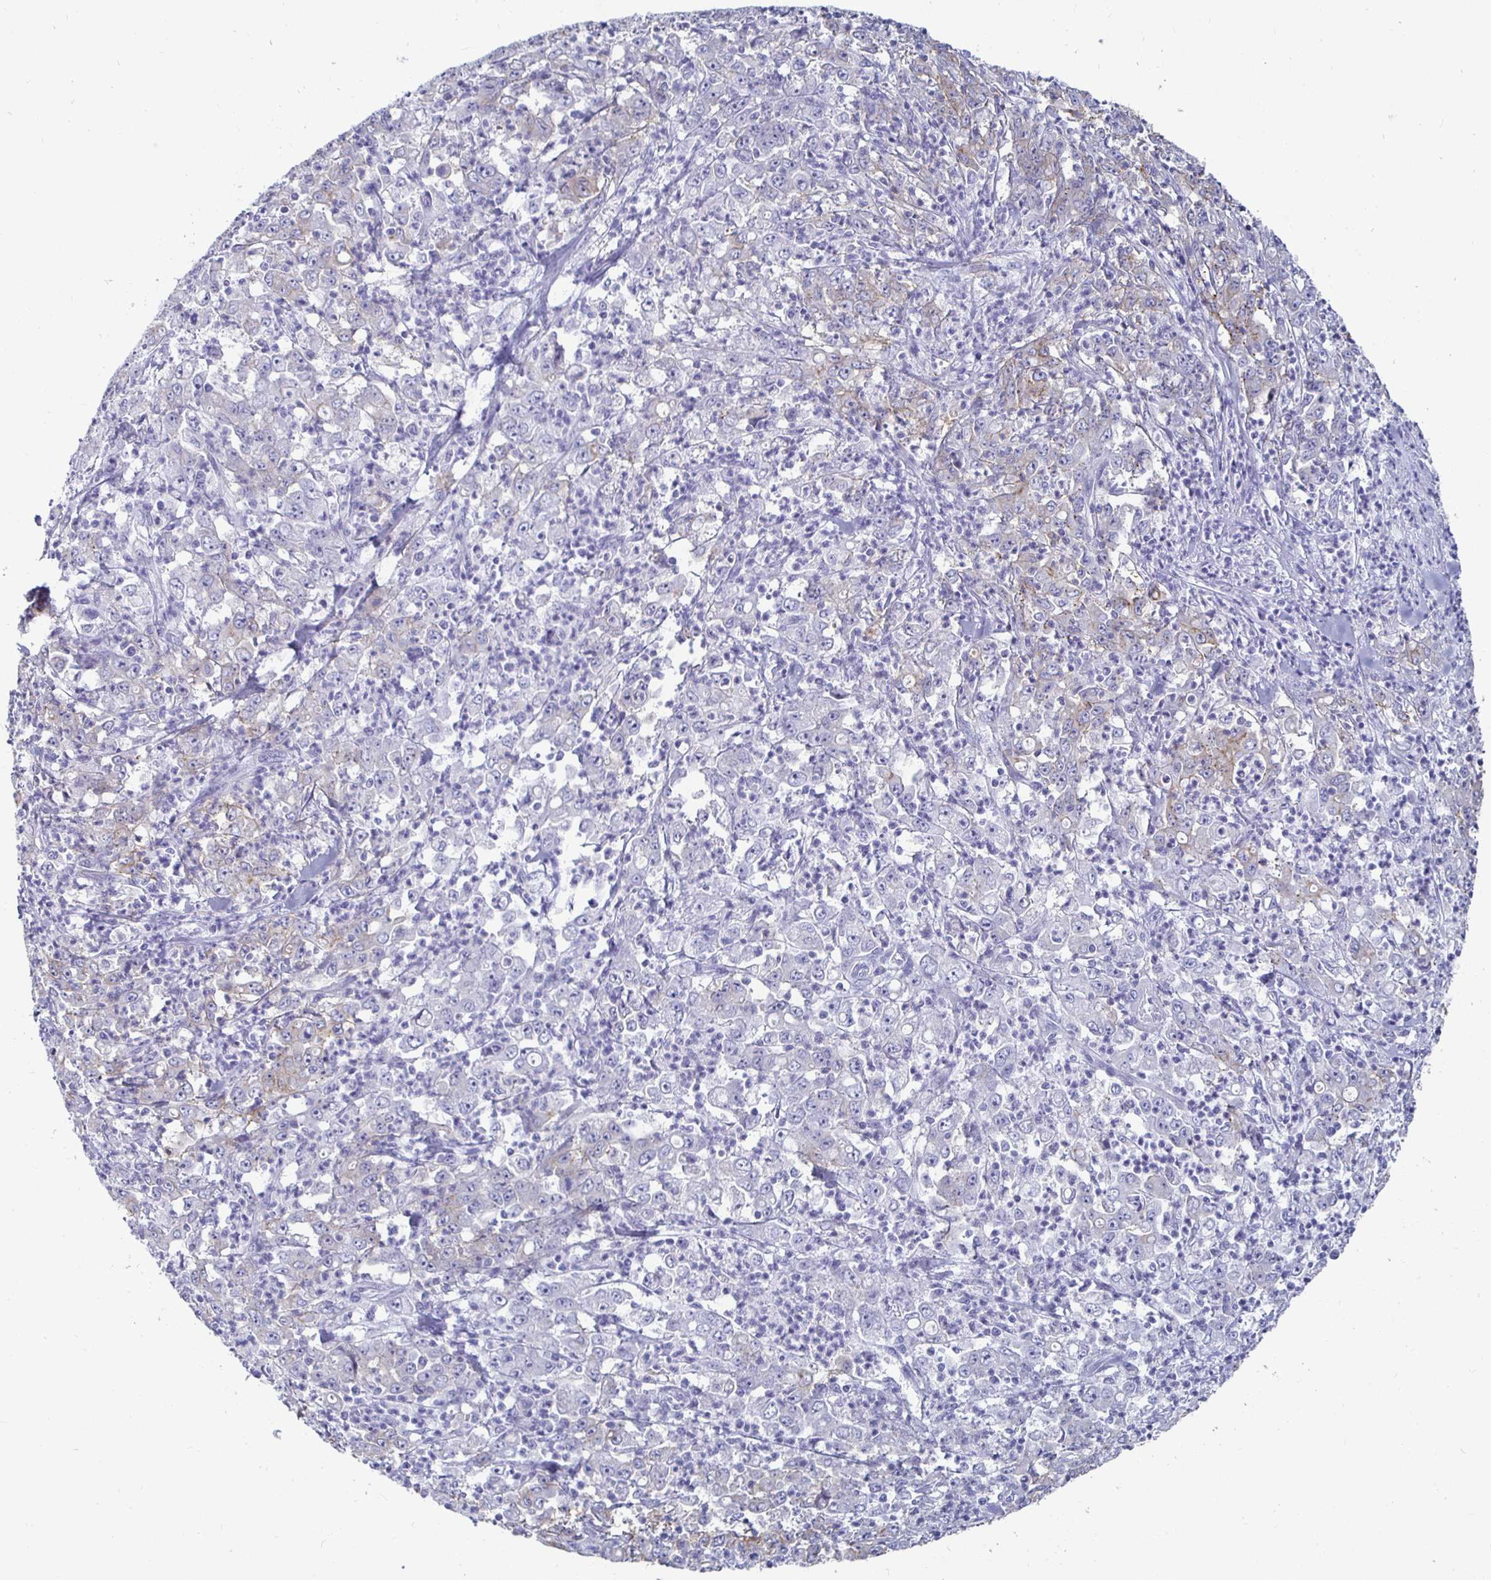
{"staining": {"intensity": "weak", "quantity": "25%-75%", "location": "cytoplasmic/membranous"}, "tissue": "stomach cancer", "cell_type": "Tumor cells", "image_type": "cancer", "snomed": [{"axis": "morphology", "description": "Adenocarcinoma, NOS"}, {"axis": "topography", "description": "Stomach, lower"}], "caption": "A photomicrograph of stomach cancer (adenocarcinoma) stained for a protein reveals weak cytoplasmic/membranous brown staining in tumor cells.", "gene": "CA9", "patient": {"sex": "female", "age": 71}}